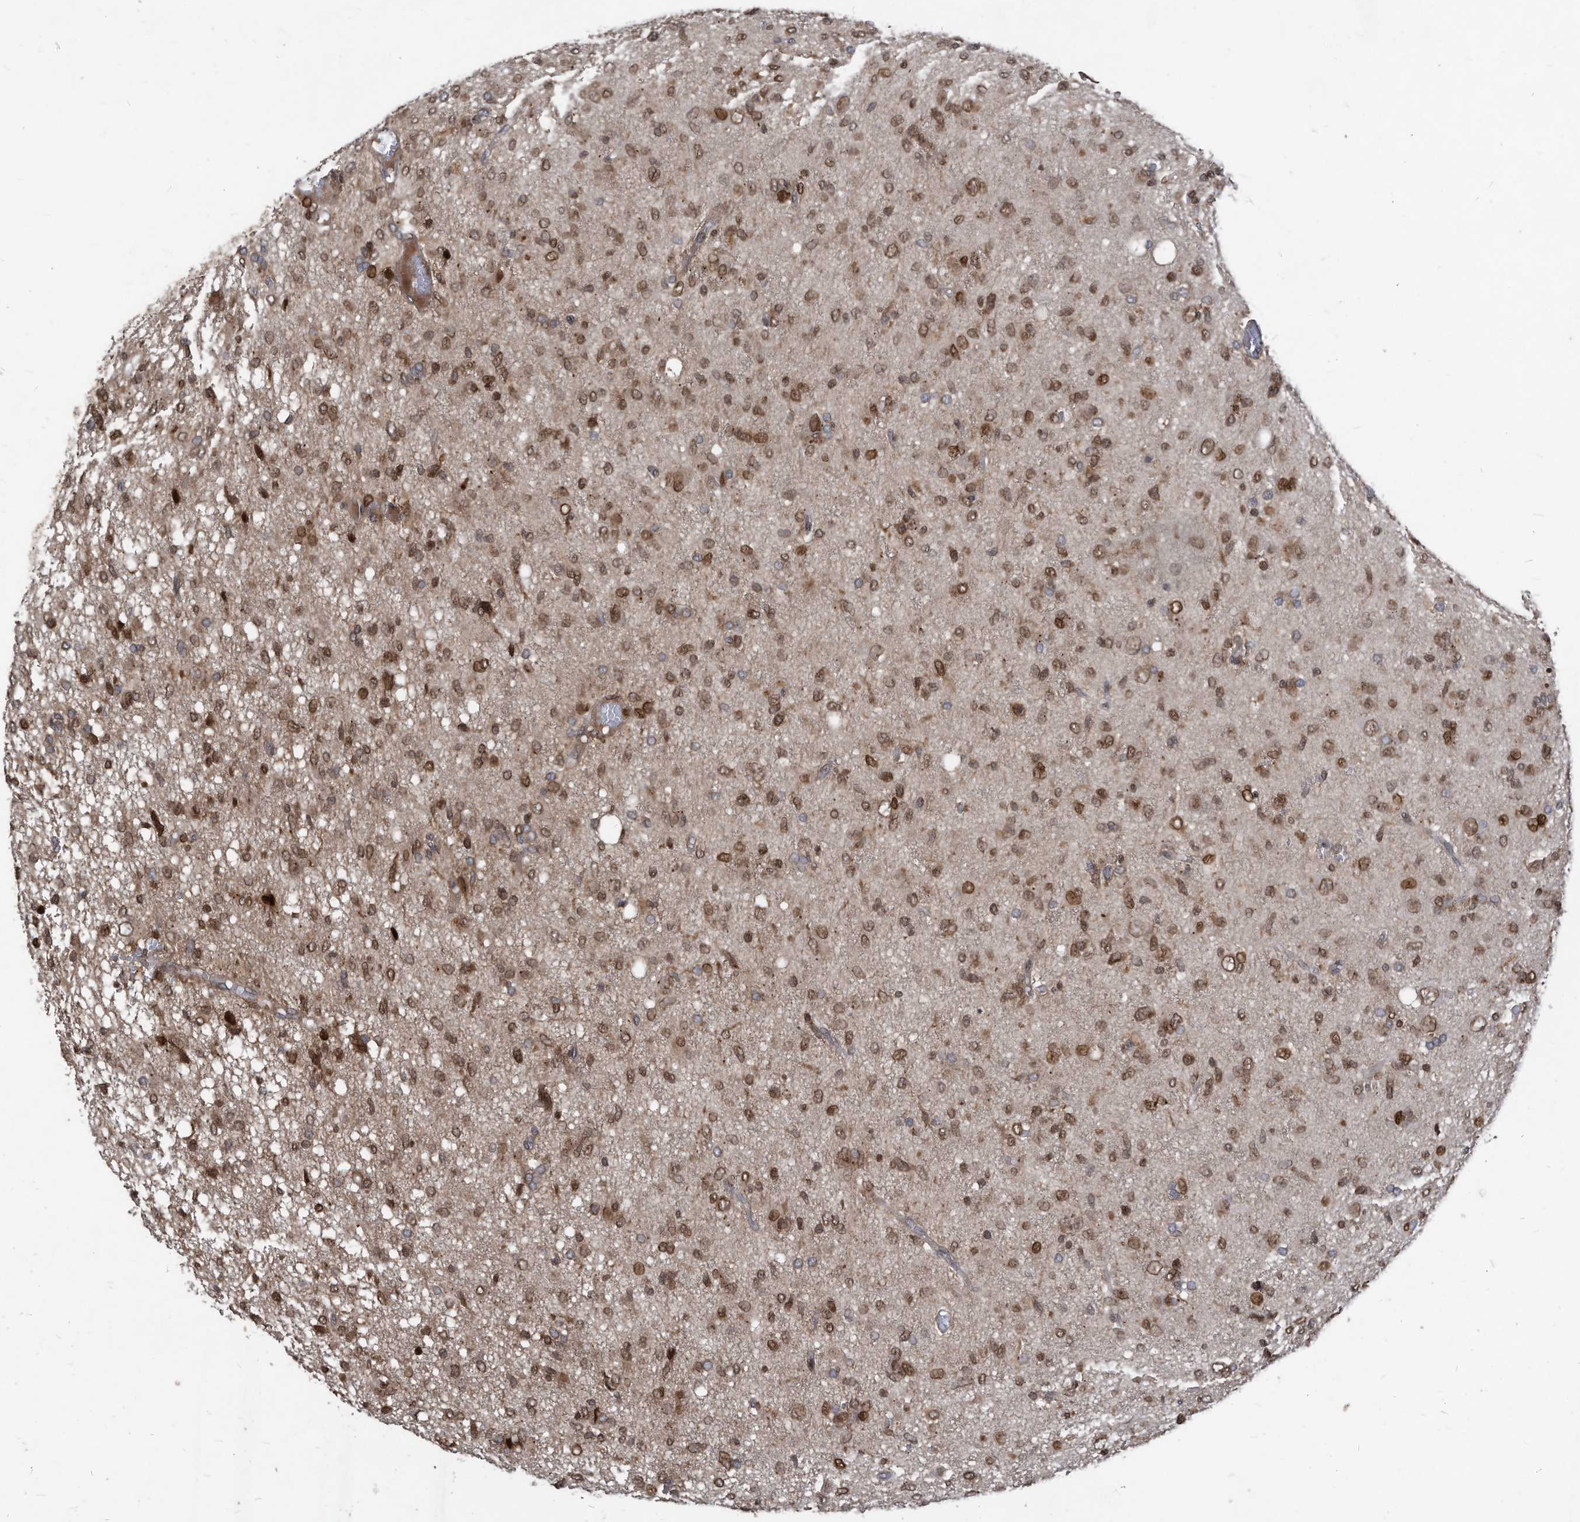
{"staining": {"intensity": "moderate", "quantity": ">75%", "location": "nuclear"}, "tissue": "glioma", "cell_type": "Tumor cells", "image_type": "cancer", "snomed": [{"axis": "morphology", "description": "Glioma, malignant, High grade"}, {"axis": "topography", "description": "Brain"}], "caption": "Tumor cells display moderate nuclear staining in approximately >75% of cells in glioma. The staining was performed using DAB (3,3'-diaminobenzidine), with brown indicating positive protein expression. Nuclei are stained blue with hematoxylin.", "gene": "KPNB1", "patient": {"sex": "female", "age": 59}}